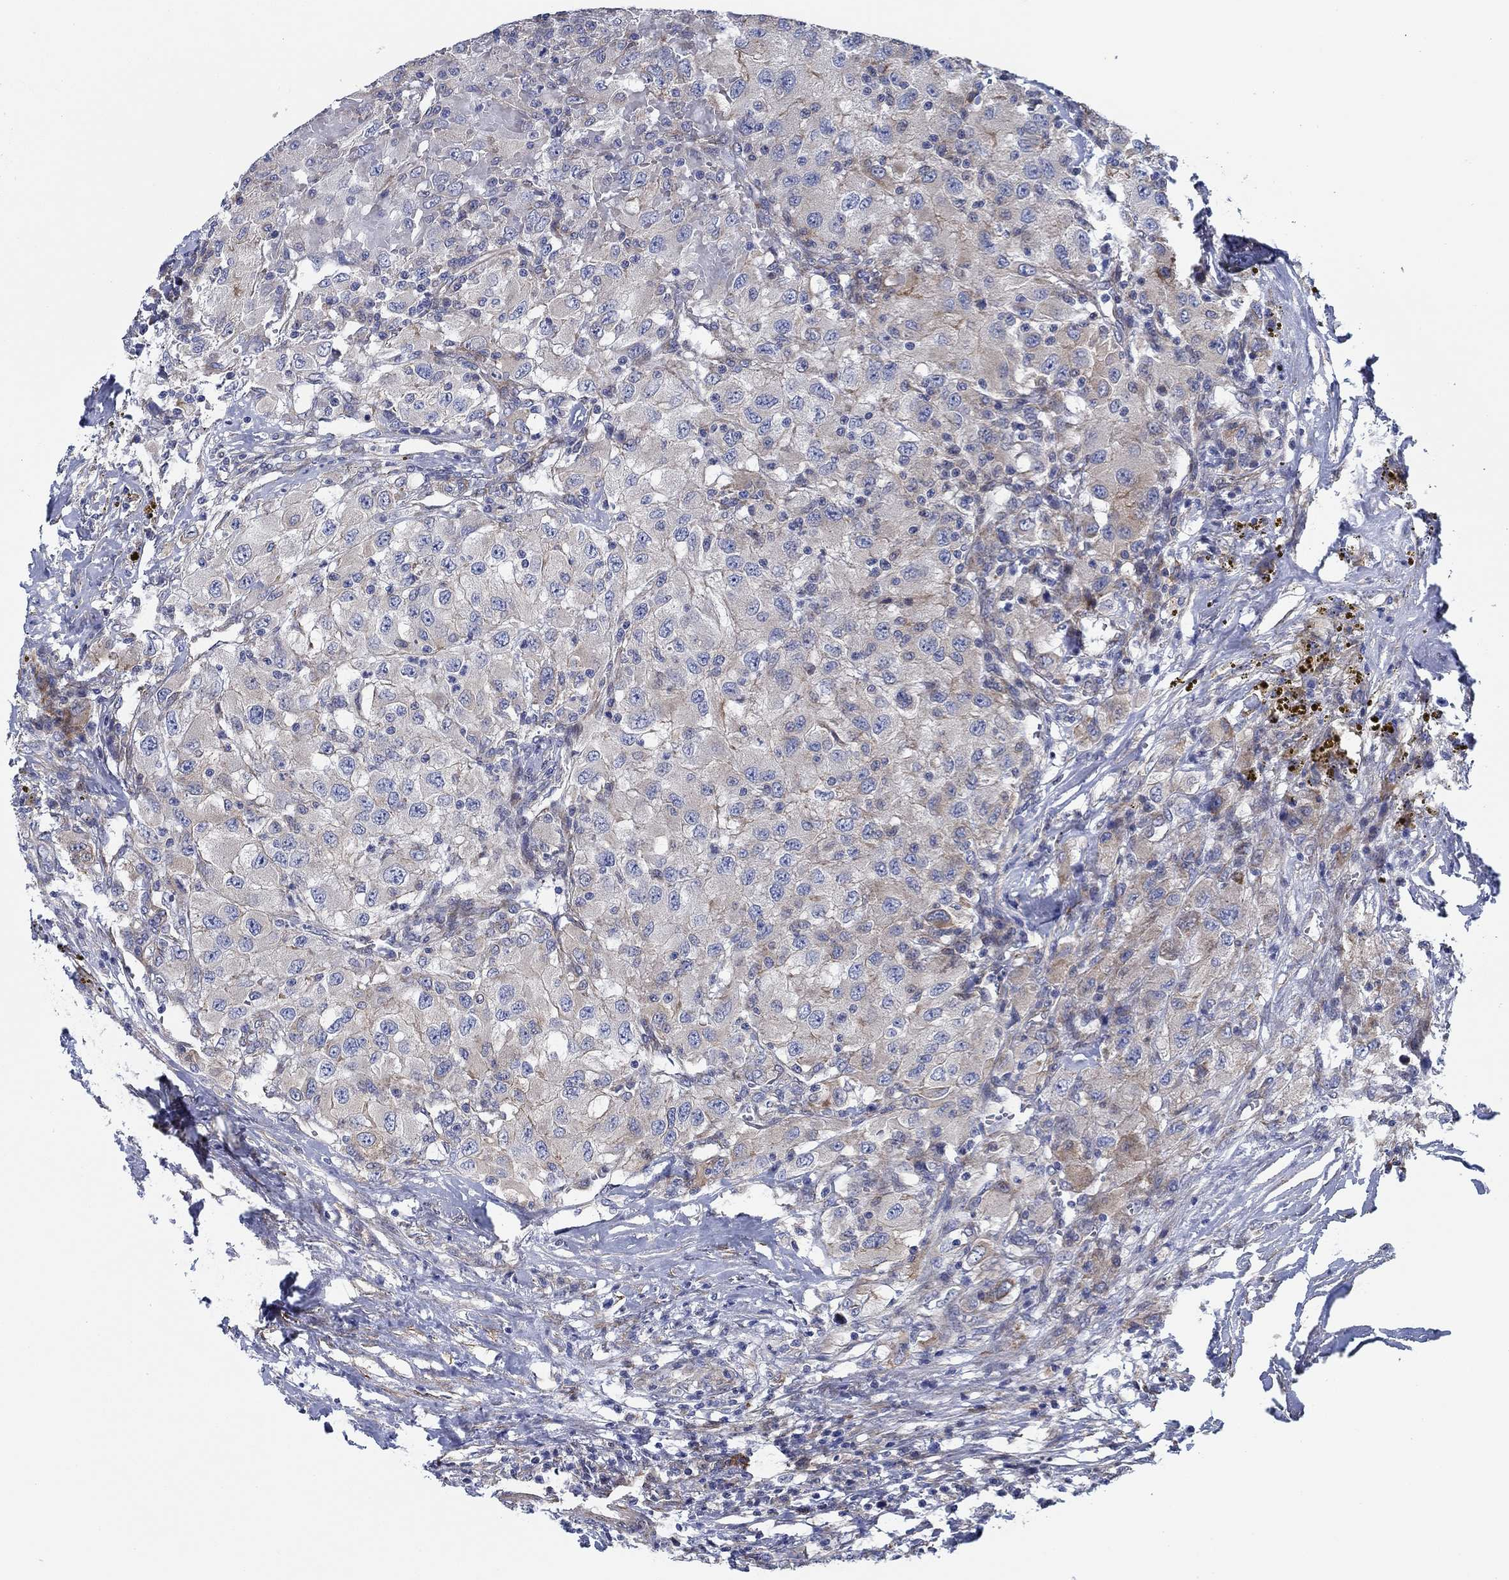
{"staining": {"intensity": "weak", "quantity": "<25%", "location": "cytoplasmic/membranous"}, "tissue": "renal cancer", "cell_type": "Tumor cells", "image_type": "cancer", "snomed": [{"axis": "morphology", "description": "Adenocarcinoma, NOS"}, {"axis": "topography", "description": "Kidney"}], "caption": "This is an IHC photomicrograph of adenocarcinoma (renal). There is no staining in tumor cells.", "gene": "FMN1", "patient": {"sex": "female", "age": 67}}